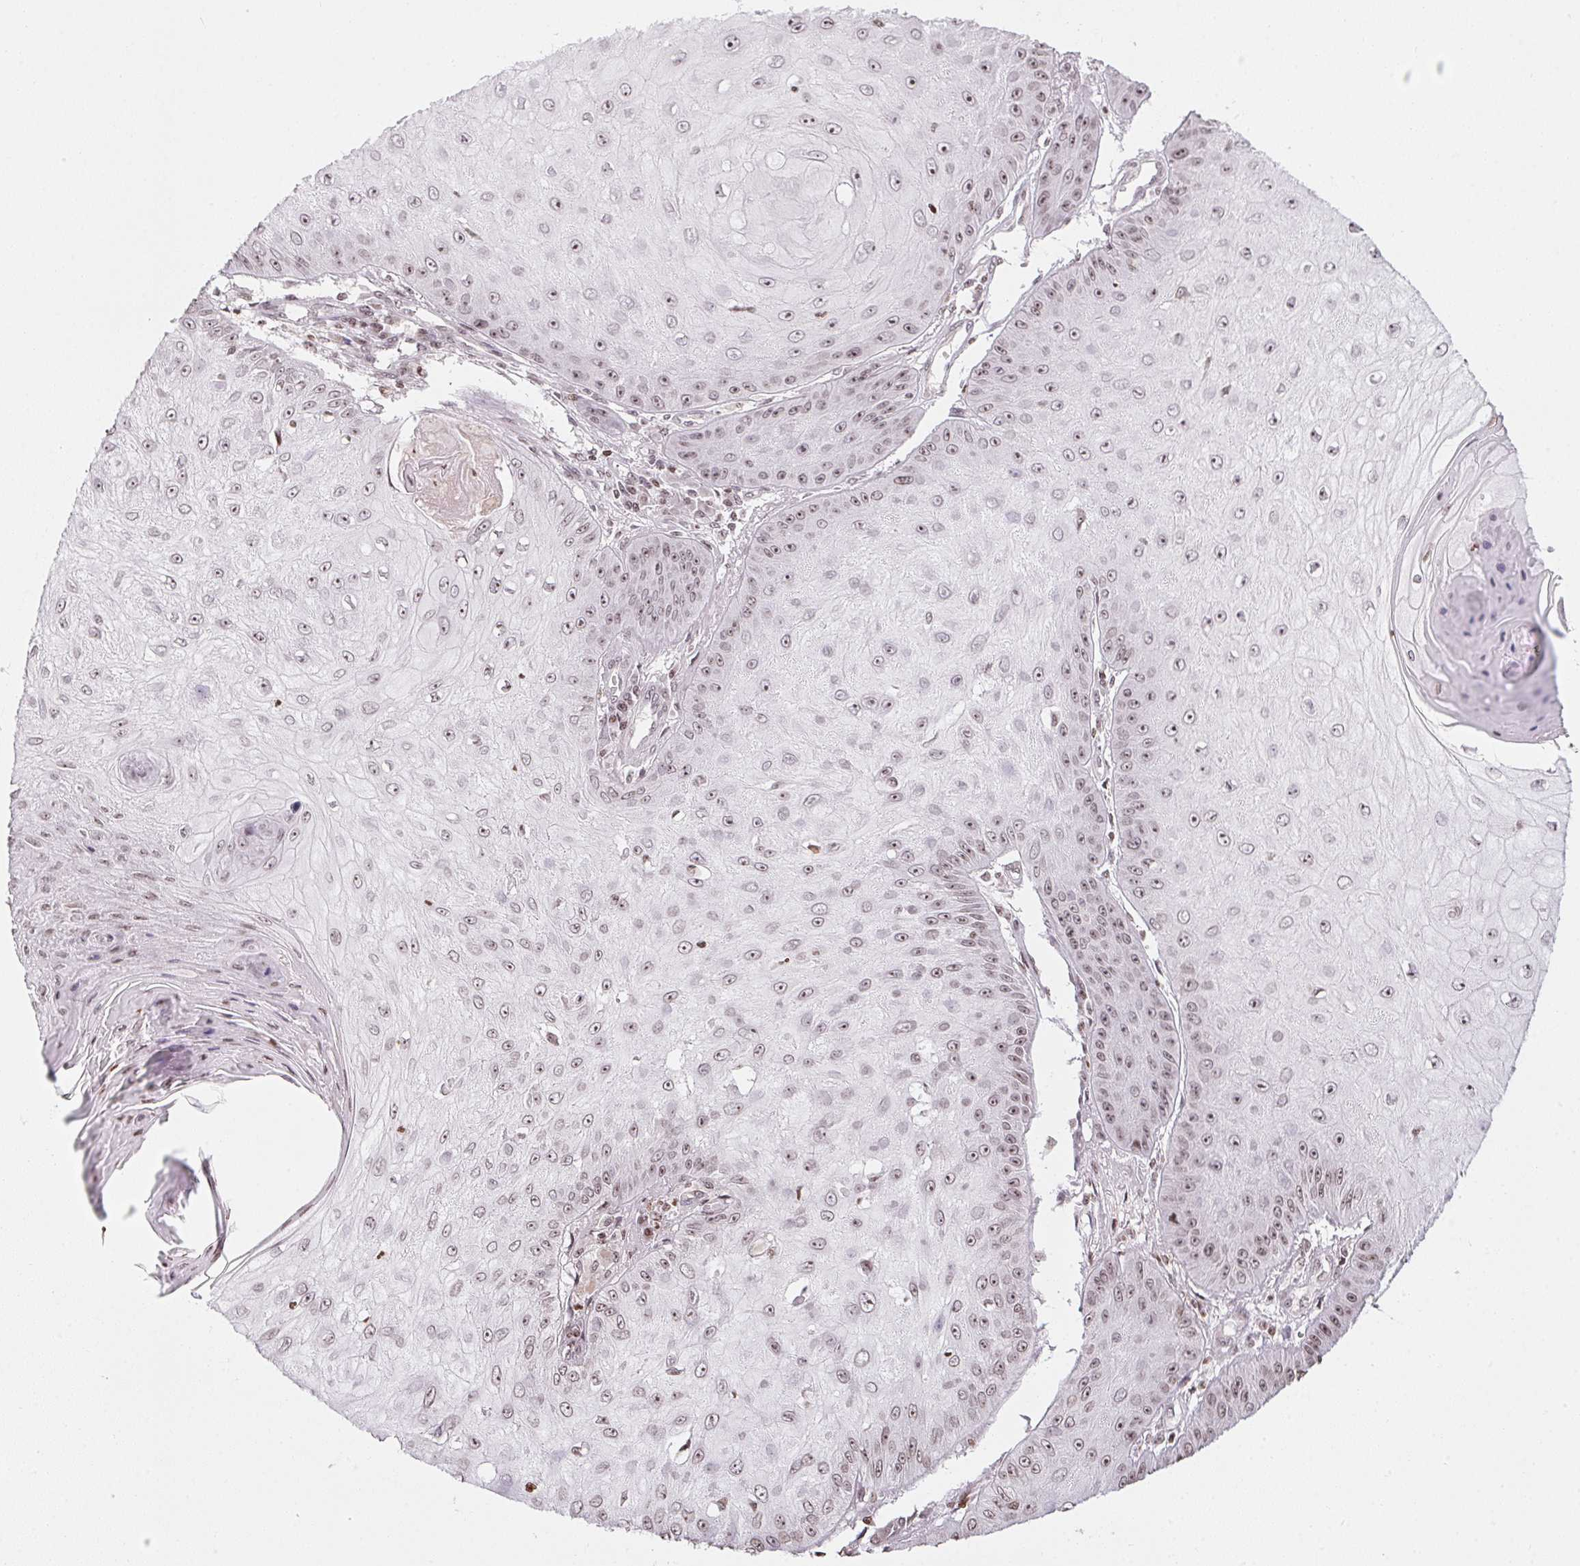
{"staining": {"intensity": "moderate", "quantity": "25%-75%", "location": "nuclear"}, "tissue": "skin cancer", "cell_type": "Tumor cells", "image_type": "cancer", "snomed": [{"axis": "morphology", "description": "Squamous cell carcinoma, NOS"}, {"axis": "topography", "description": "Skin"}], "caption": "Protein expression by immunohistochemistry displays moderate nuclear positivity in about 25%-75% of tumor cells in skin cancer (squamous cell carcinoma). (IHC, brightfield microscopy, high magnification).", "gene": "RNF181", "patient": {"sex": "male", "age": 70}}